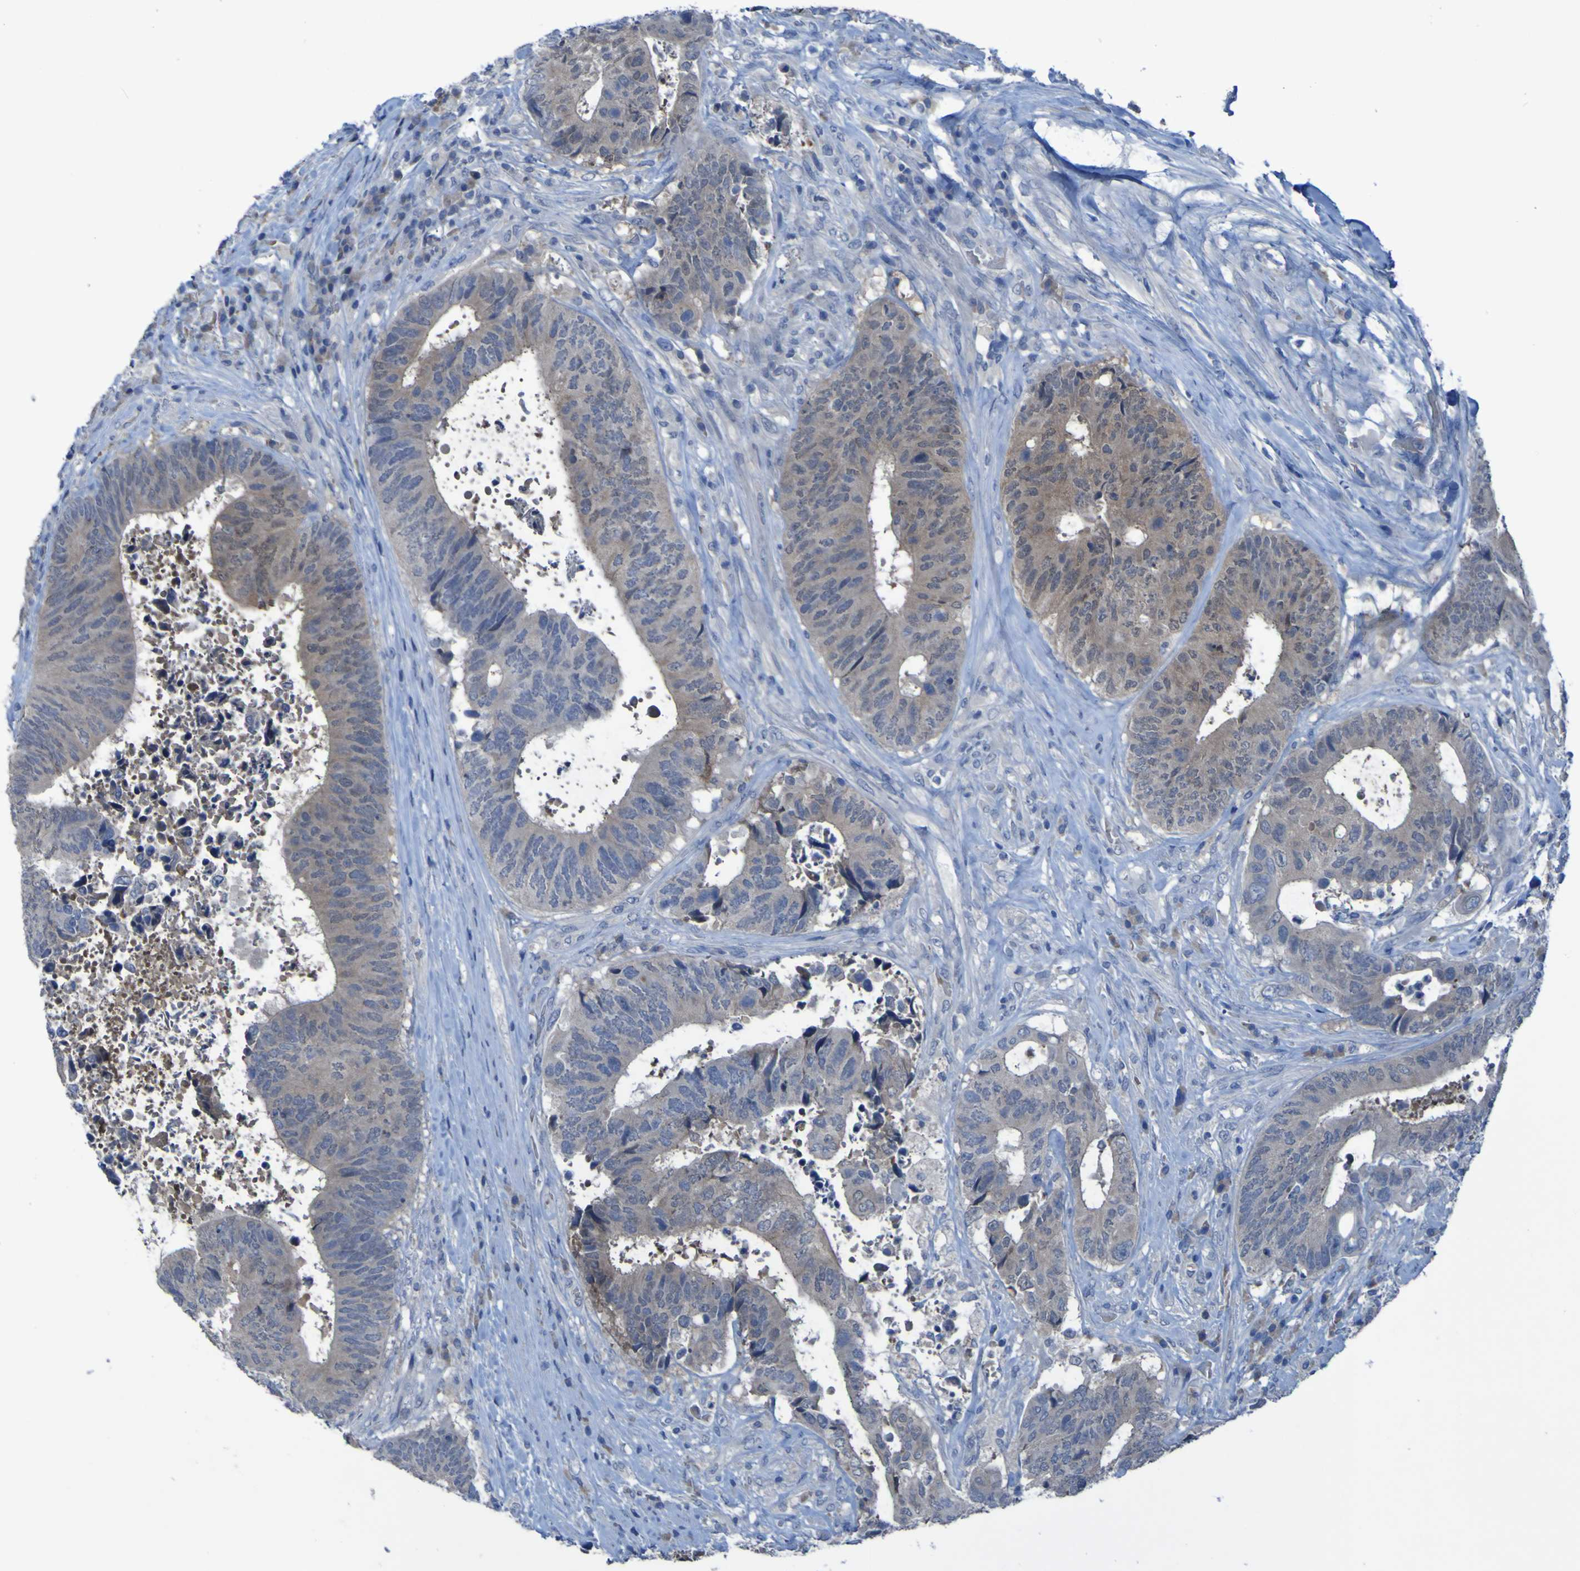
{"staining": {"intensity": "negative", "quantity": "none", "location": "none"}, "tissue": "colorectal cancer", "cell_type": "Tumor cells", "image_type": "cancer", "snomed": [{"axis": "morphology", "description": "Adenocarcinoma, NOS"}, {"axis": "topography", "description": "Rectum"}], "caption": "Immunohistochemistry histopathology image of human colorectal adenocarcinoma stained for a protein (brown), which displays no positivity in tumor cells.", "gene": "SGK2", "patient": {"sex": "male", "age": 72}}